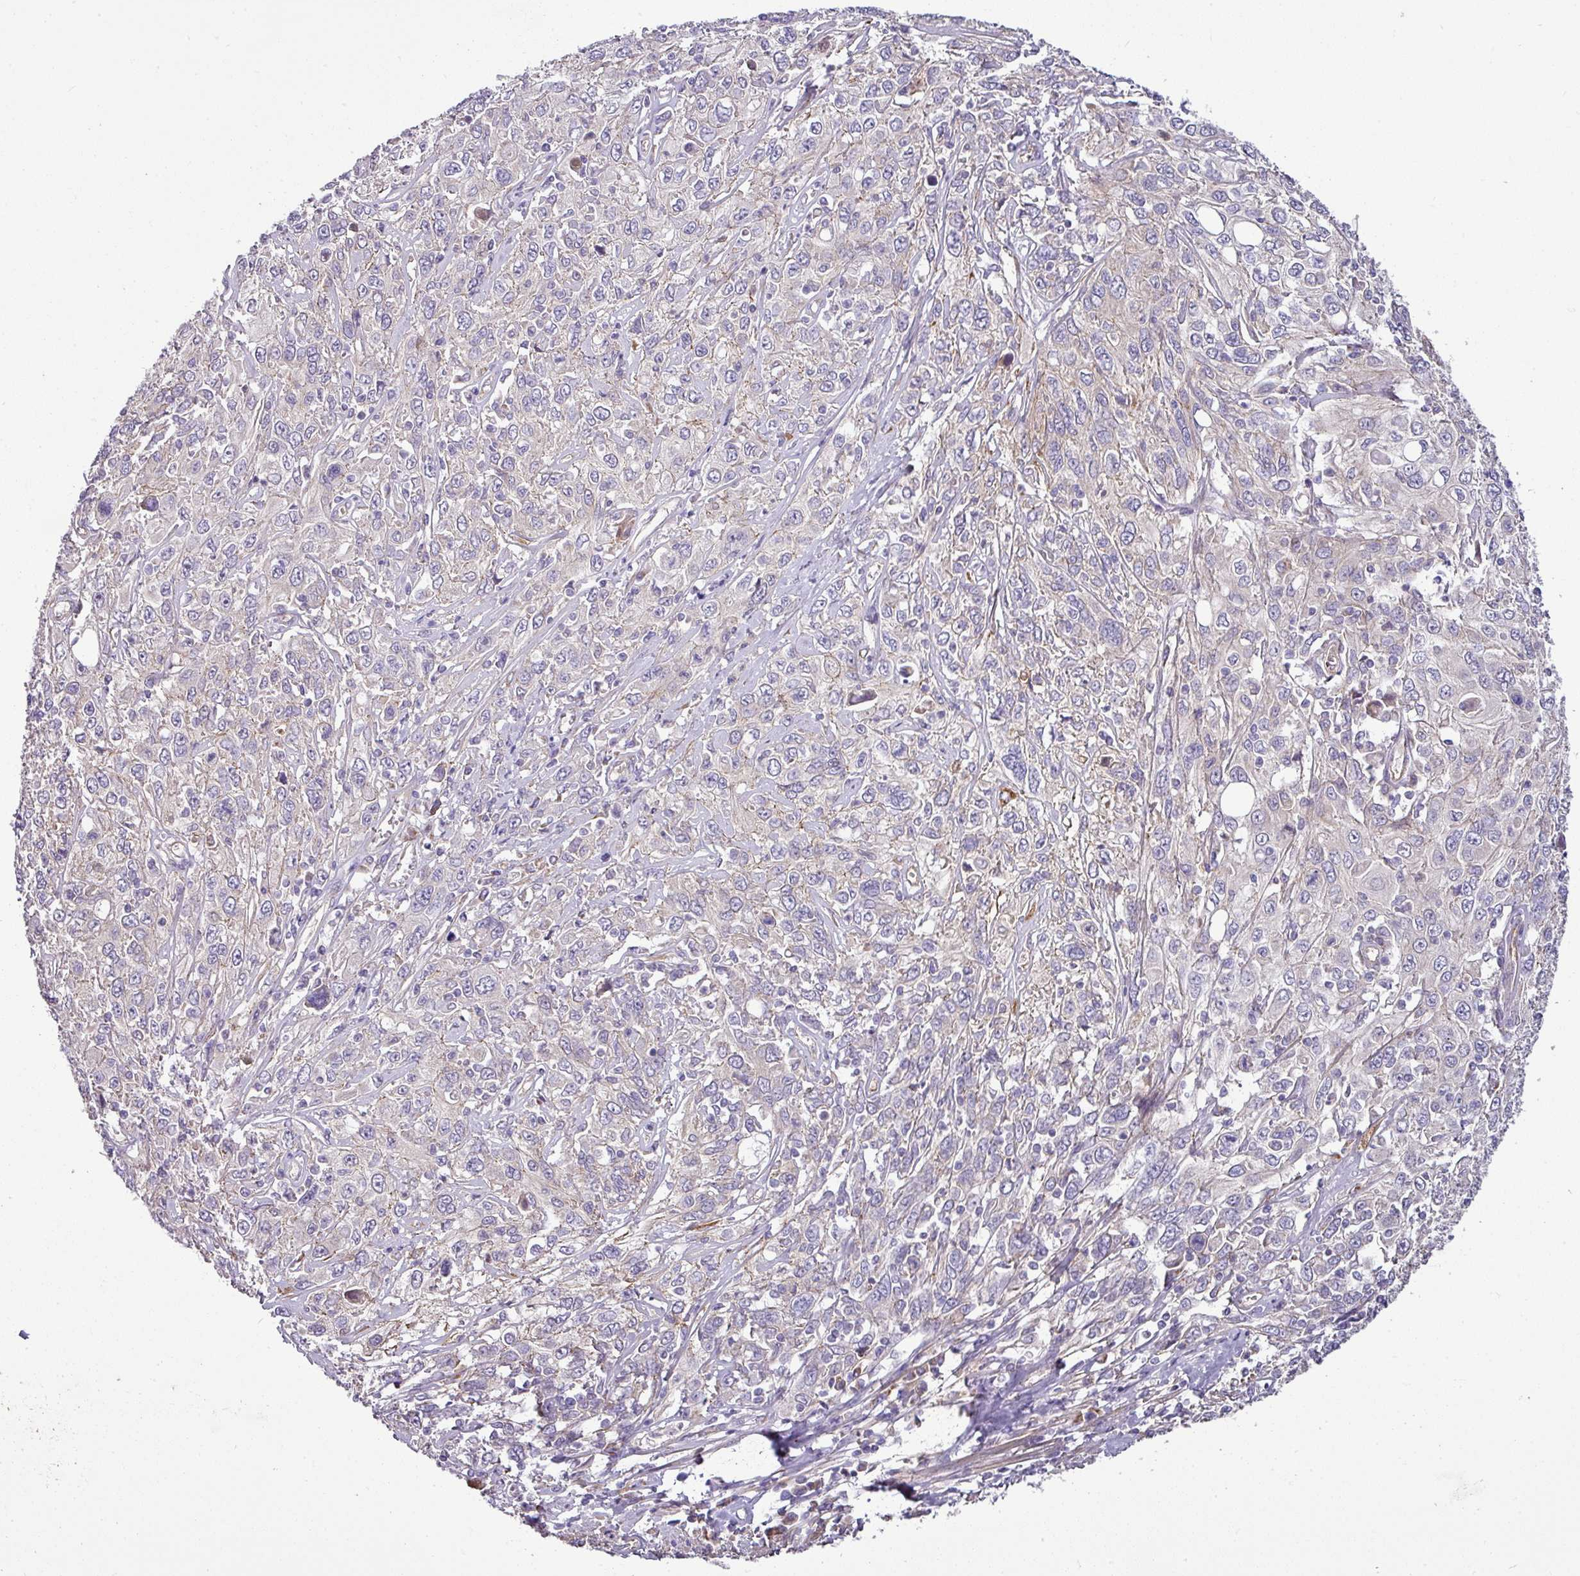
{"staining": {"intensity": "negative", "quantity": "none", "location": "none"}, "tissue": "cervical cancer", "cell_type": "Tumor cells", "image_type": "cancer", "snomed": [{"axis": "morphology", "description": "Squamous cell carcinoma, NOS"}, {"axis": "topography", "description": "Cervix"}], "caption": "Immunohistochemistry histopathology image of neoplastic tissue: human cervical cancer stained with DAB displays no significant protein positivity in tumor cells.", "gene": "GAN", "patient": {"sex": "female", "age": 46}}